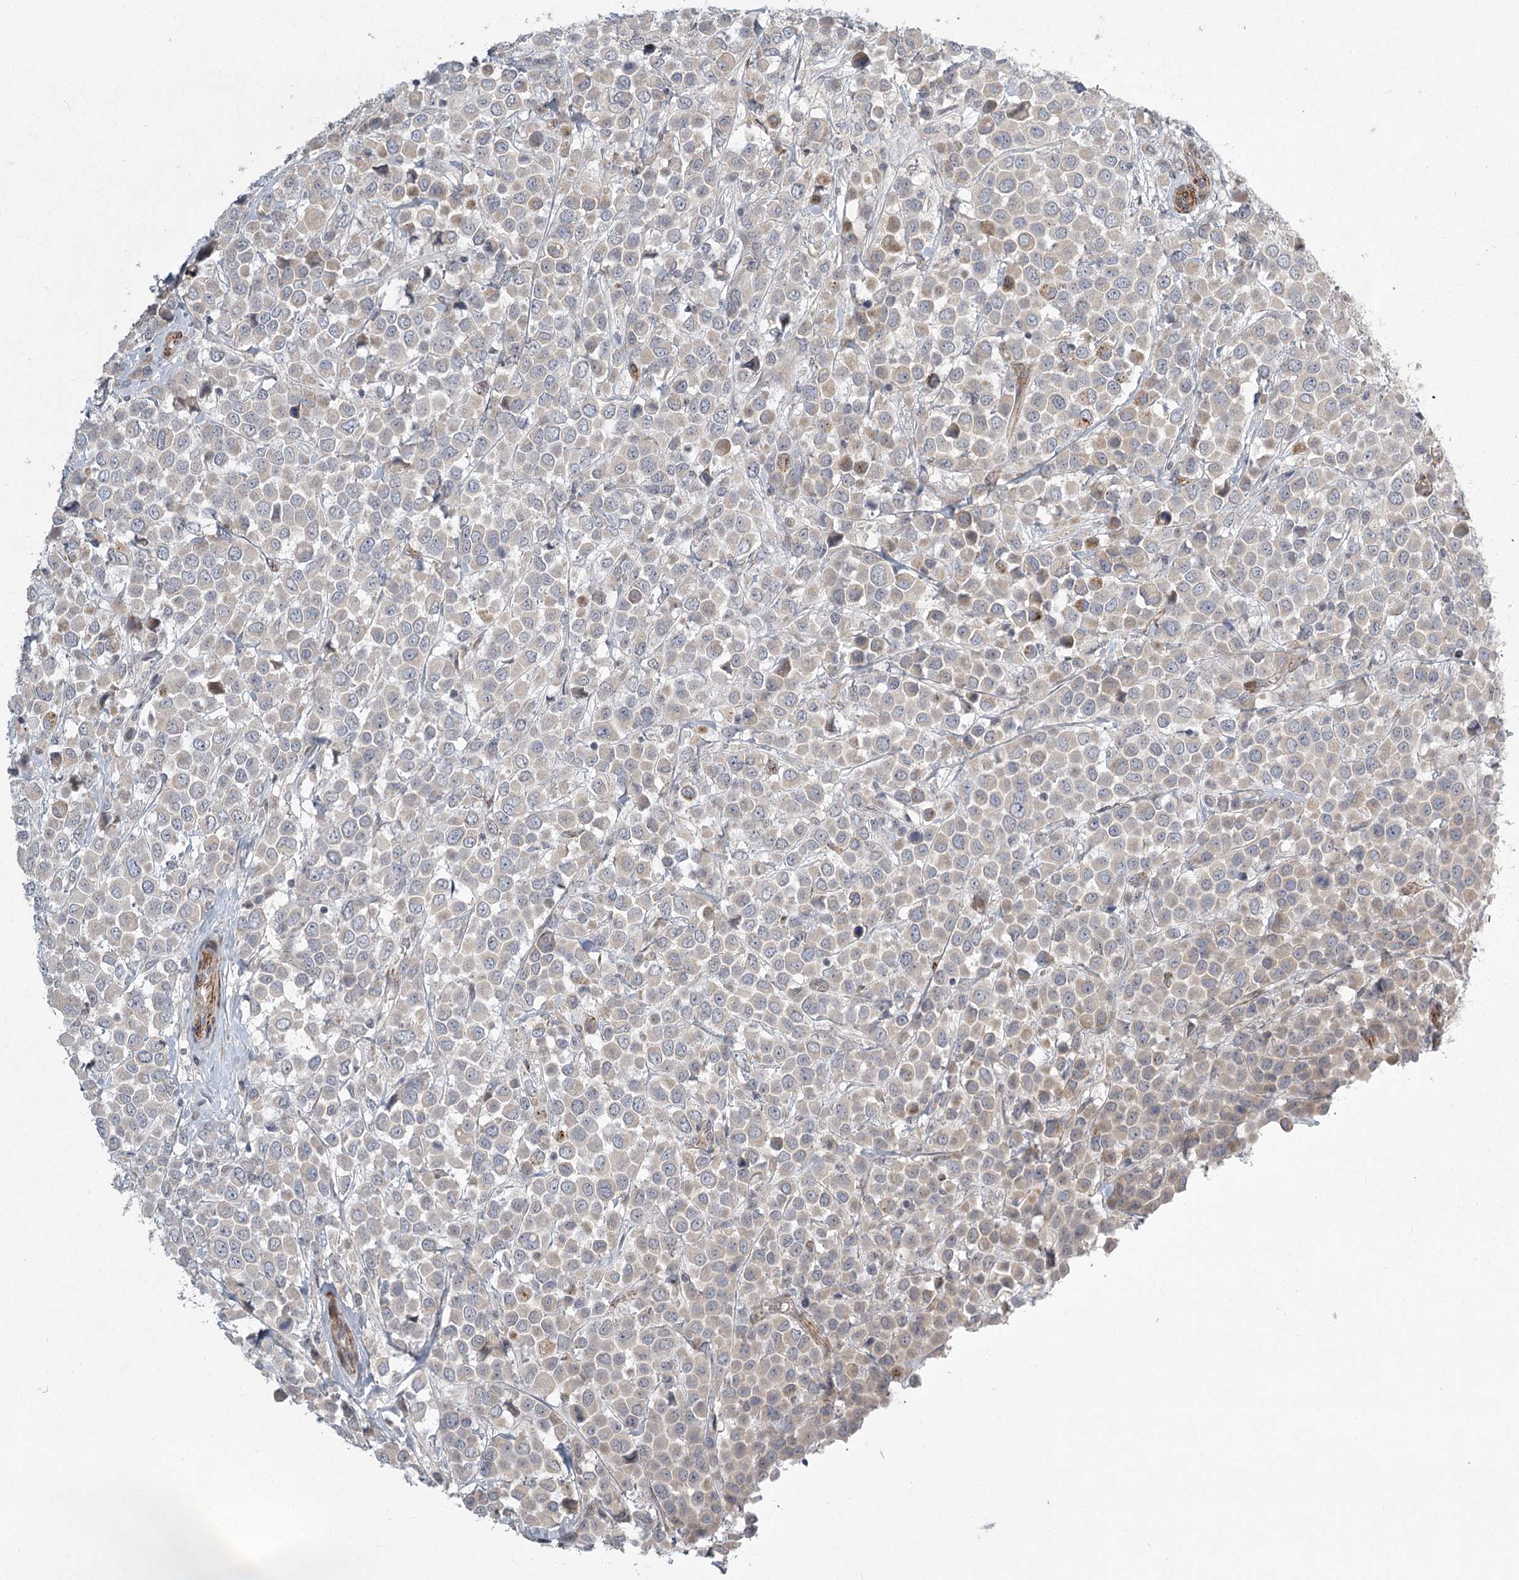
{"staining": {"intensity": "weak", "quantity": "25%-75%", "location": "cytoplasmic/membranous"}, "tissue": "breast cancer", "cell_type": "Tumor cells", "image_type": "cancer", "snomed": [{"axis": "morphology", "description": "Duct carcinoma"}, {"axis": "topography", "description": "Breast"}], "caption": "Tumor cells reveal weak cytoplasmic/membranous positivity in about 25%-75% of cells in breast cancer (infiltrating ductal carcinoma).", "gene": "MEPE", "patient": {"sex": "female", "age": 61}}